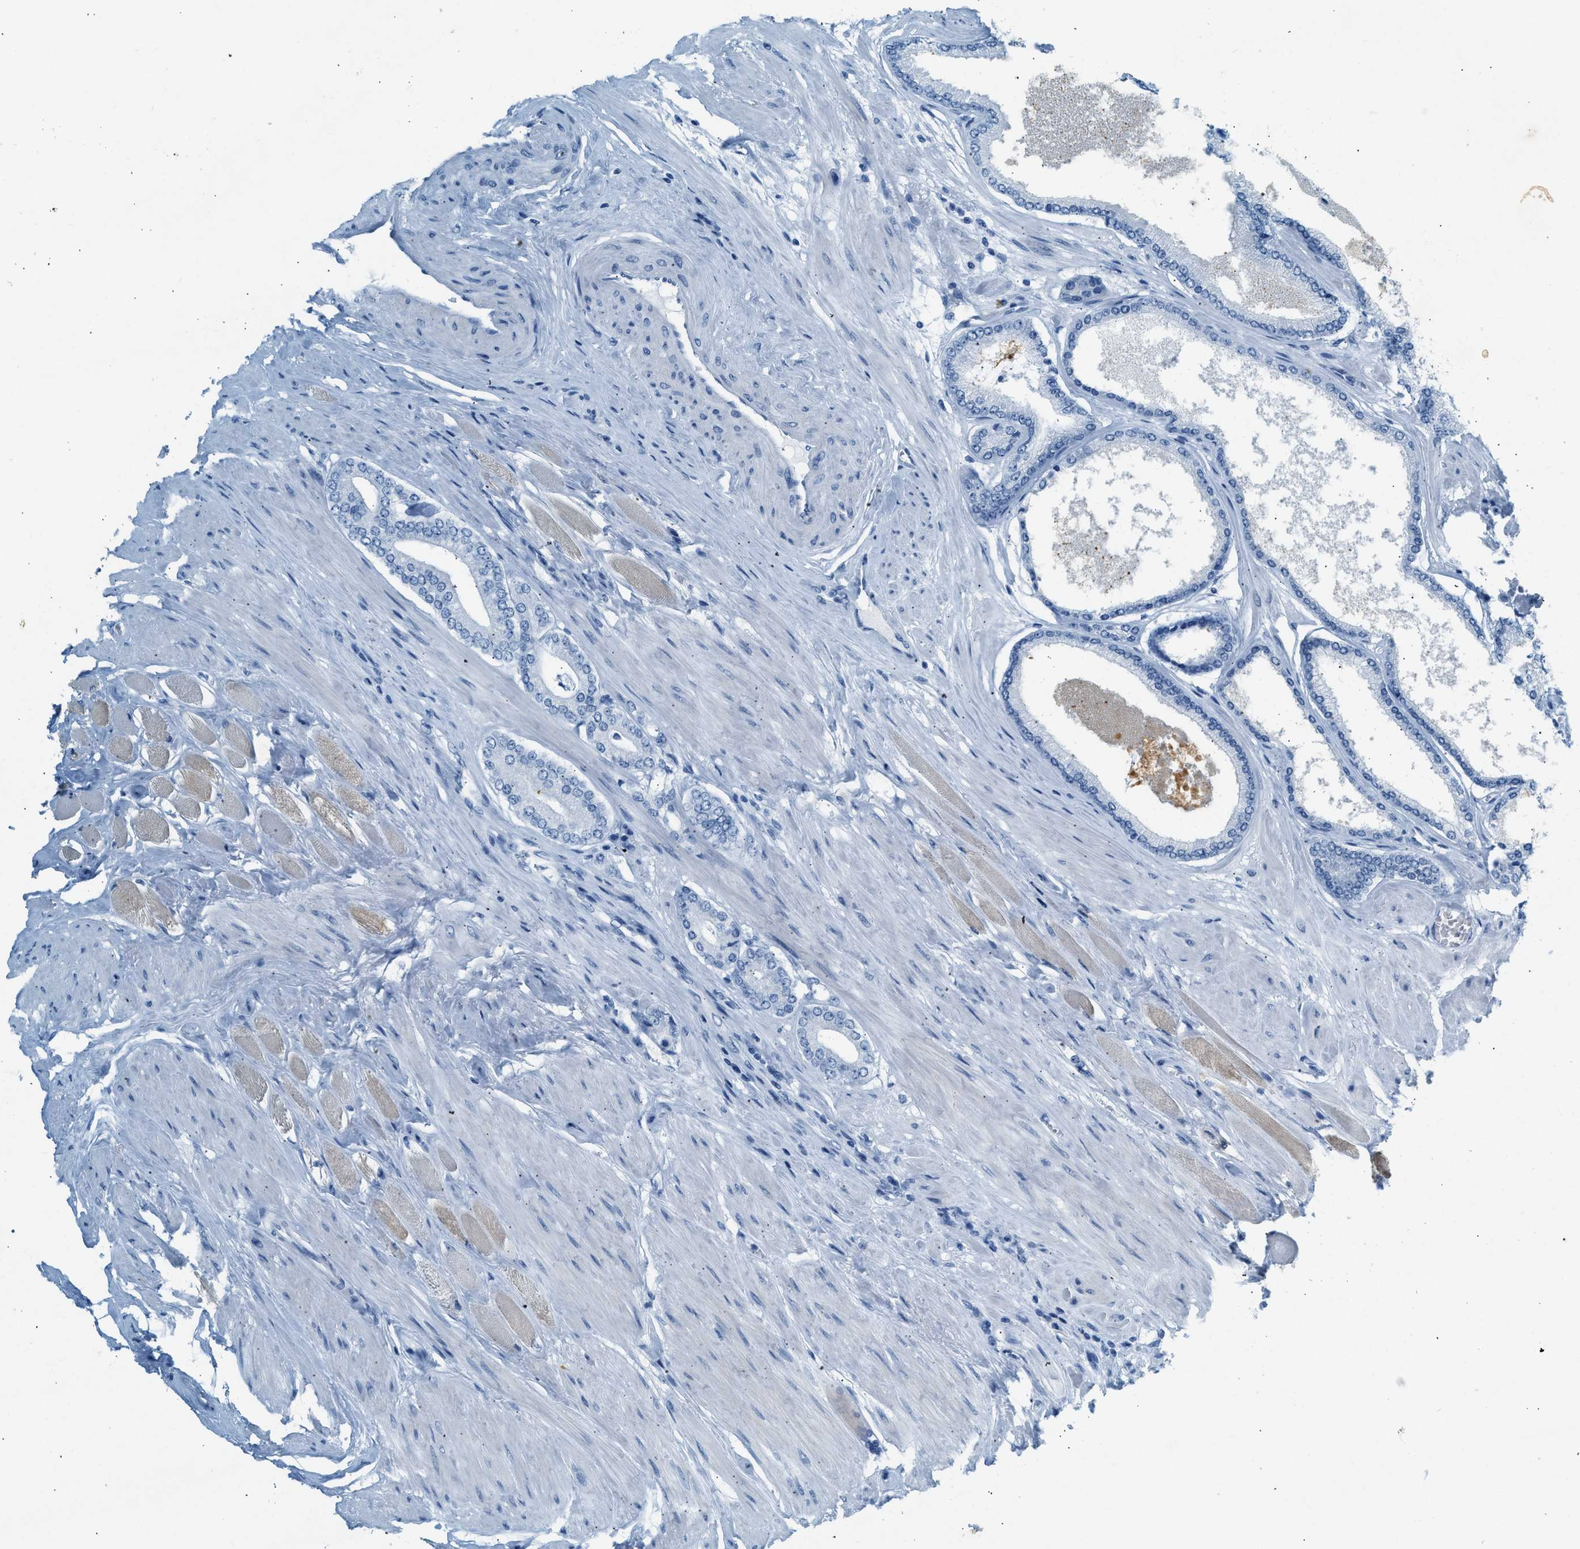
{"staining": {"intensity": "negative", "quantity": "none", "location": "none"}, "tissue": "prostate cancer", "cell_type": "Tumor cells", "image_type": "cancer", "snomed": [{"axis": "morphology", "description": "Adenocarcinoma, High grade"}, {"axis": "topography", "description": "Prostate"}], "caption": "Tumor cells are negative for protein expression in human prostate adenocarcinoma (high-grade).", "gene": "HHATL", "patient": {"sex": "male", "age": 61}}